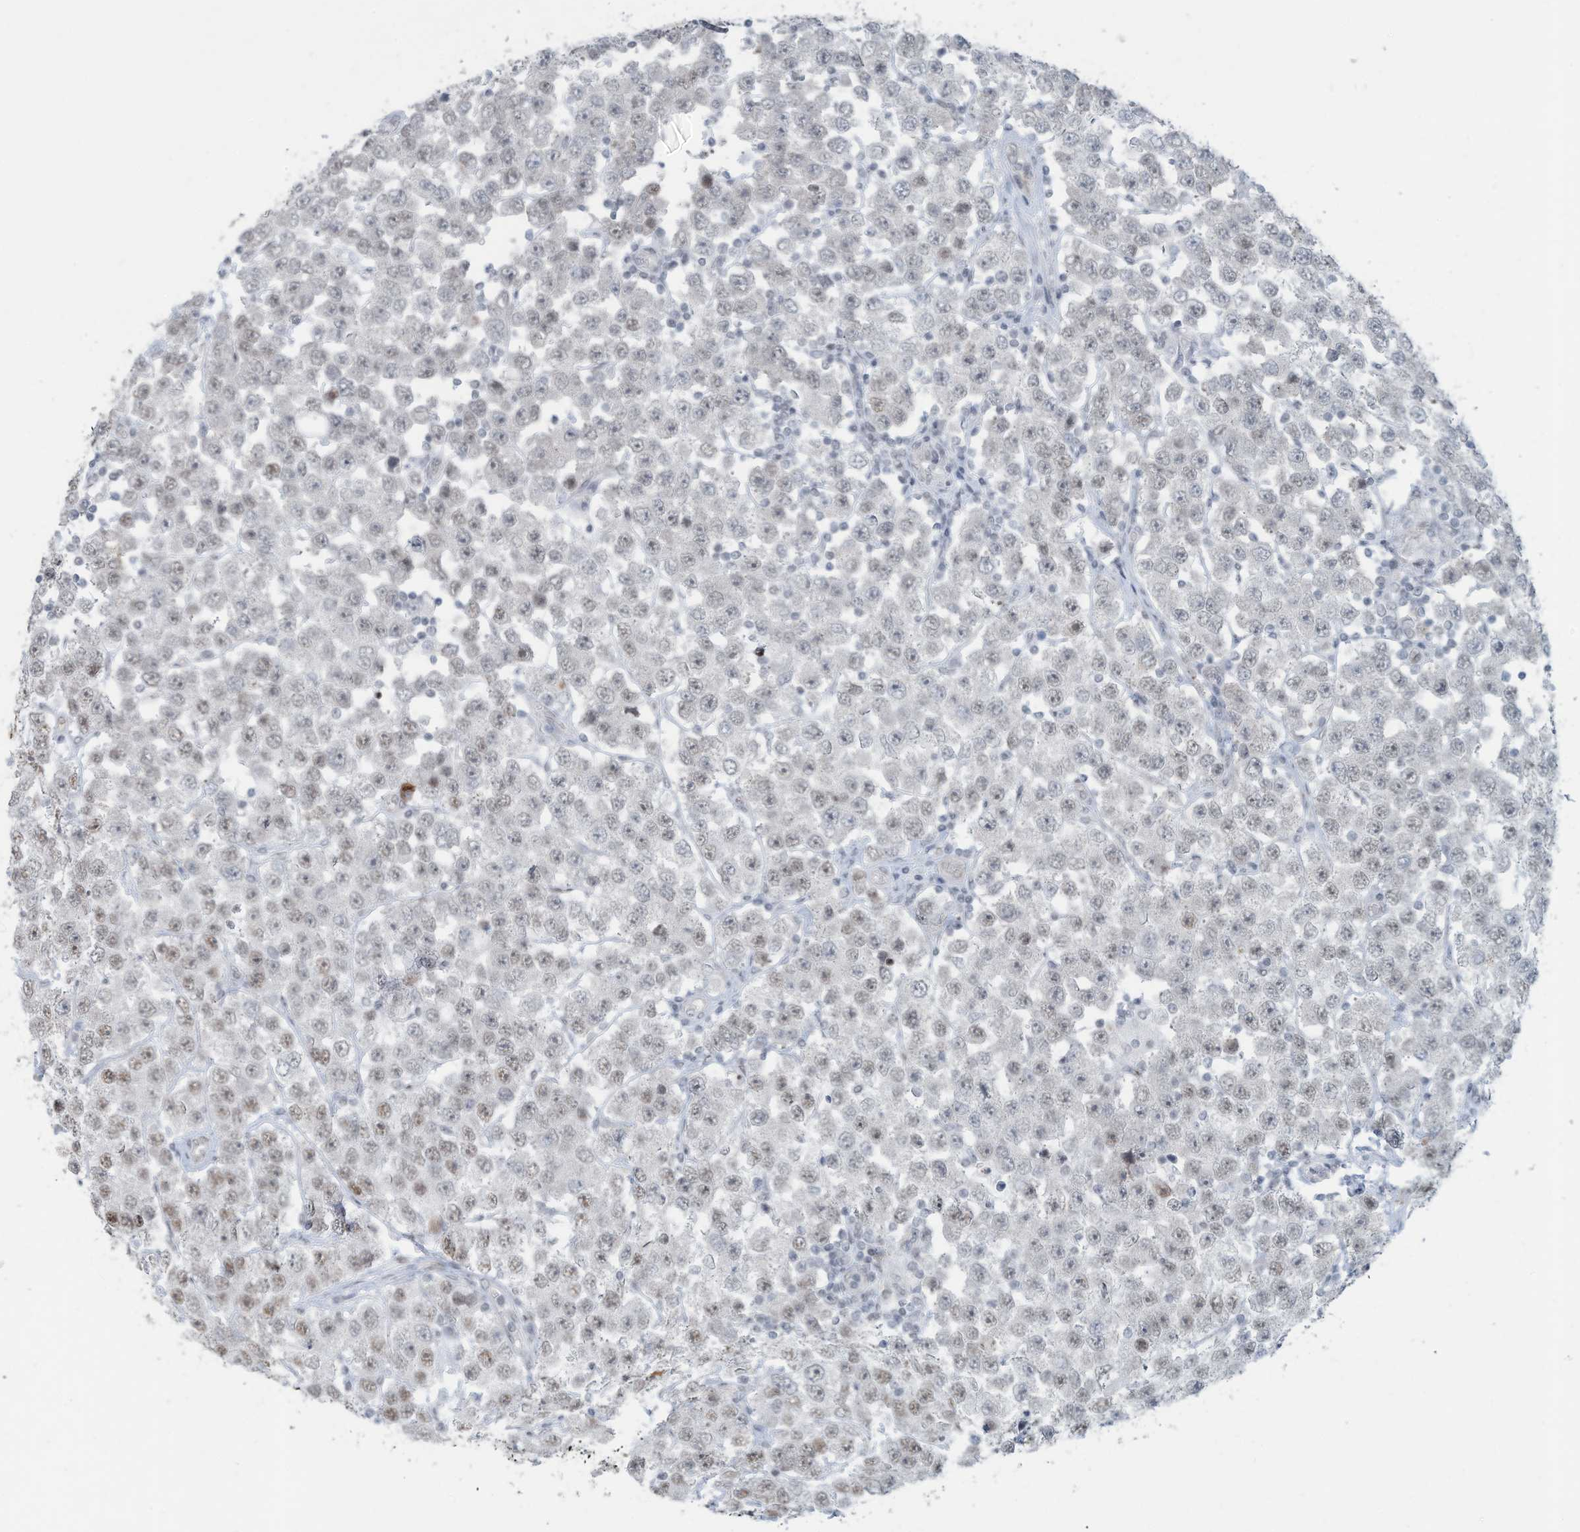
{"staining": {"intensity": "moderate", "quantity": "25%-75%", "location": "nuclear"}, "tissue": "testis cancer", "cell_type": "Tumor cells", "image_type": "cancer", "snomed": [{"axis": "morphology", "description": "Seminoma, NOS"}, {"axis": "topography", "description": "Testis"}], "caption": "Immunohistochemical staining of testis cancer (seminoma) demonstrates medium levels of moderate nuclear staining in about 25%-75% of tumor cells. The staining is performed using DAB brown chromogen to label protein expression. The nuclei are counter-stained blue using hematoxylin.", "gene": "SARNP", "patient": {"sex": "male", "age": 28}}